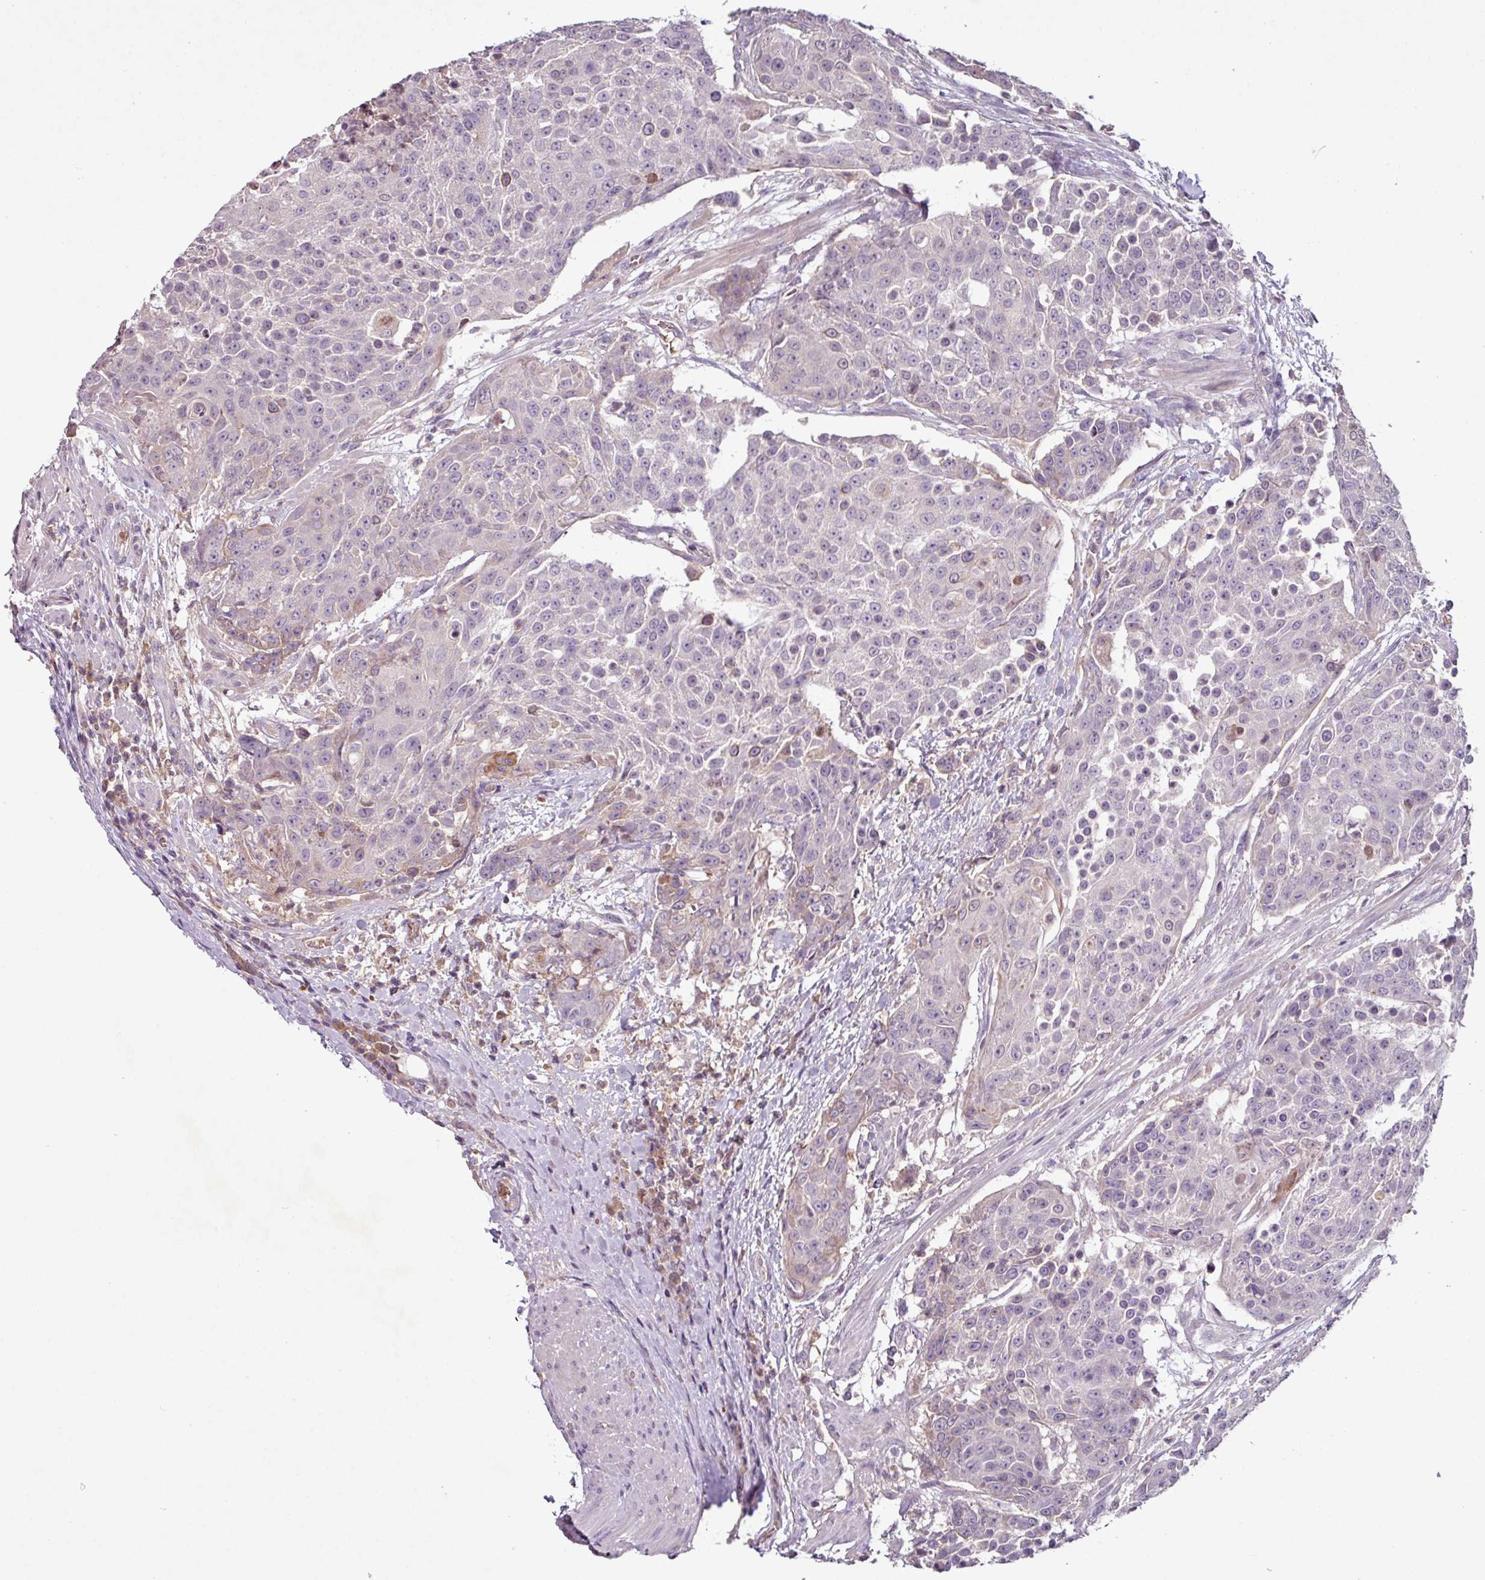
{"staining": {"intensity": "negative", "quantity": "none", "location": "none"}, "tissue": "urothelial cancer", "cell_type": "Tumor cells", "image_type": "cancer", "snomed": [{"axis": "morphology", "description": "Urothelial carcinoma, High grade"}, {"axis": "topography", "description": "Urinary bladder"}], "caption": "High magnification brightfield microscopy of high-grade urothelial carcinoma stained with DAB (brown) and counterstained with hematoxylin (blue): tumor cells show no significant expression. (Immunohistochemistry (ihc), brightfield microscopy, high magnification).", "gene": "SLC5A10", "patient": {"sex": "female", "age": 63}}